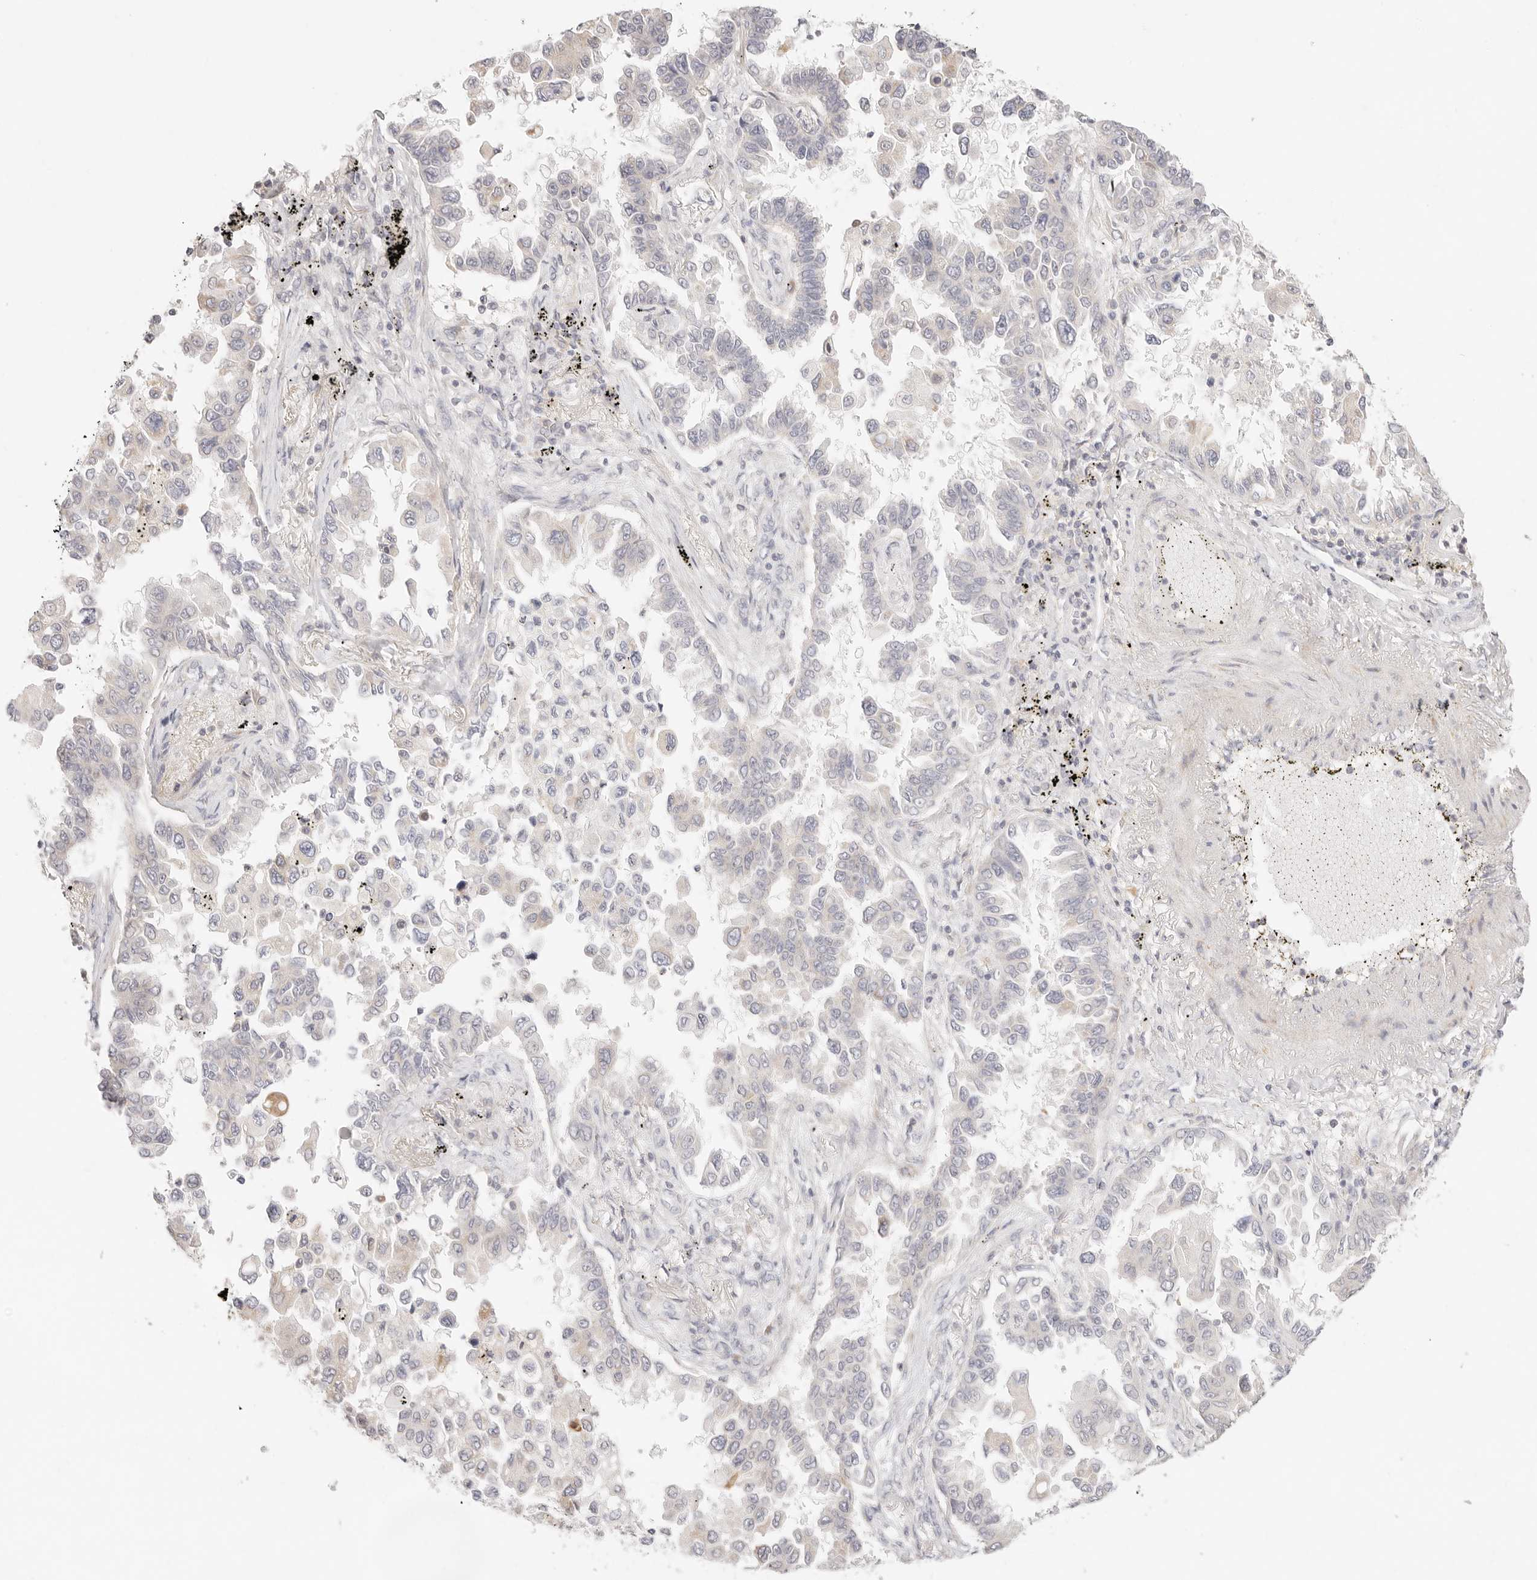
{"staining": {"intensity": "negative", "quantity": "none", "location": "none"}, "tissue": "lung cancer", "cell_type": "Tumor cells", "image_type": "cancer", "snomed": [{"axis": "morphology", "description": "Adenocarcinoma, NOS"}, {"axis": "topography", "description": "Lung"}], "caption": "This is an IHC photomicrograph of human lung cancer. There is no staining in tumor cells.", "gene": "GPR156", "patient": {"sex": "female", "age": 67}}